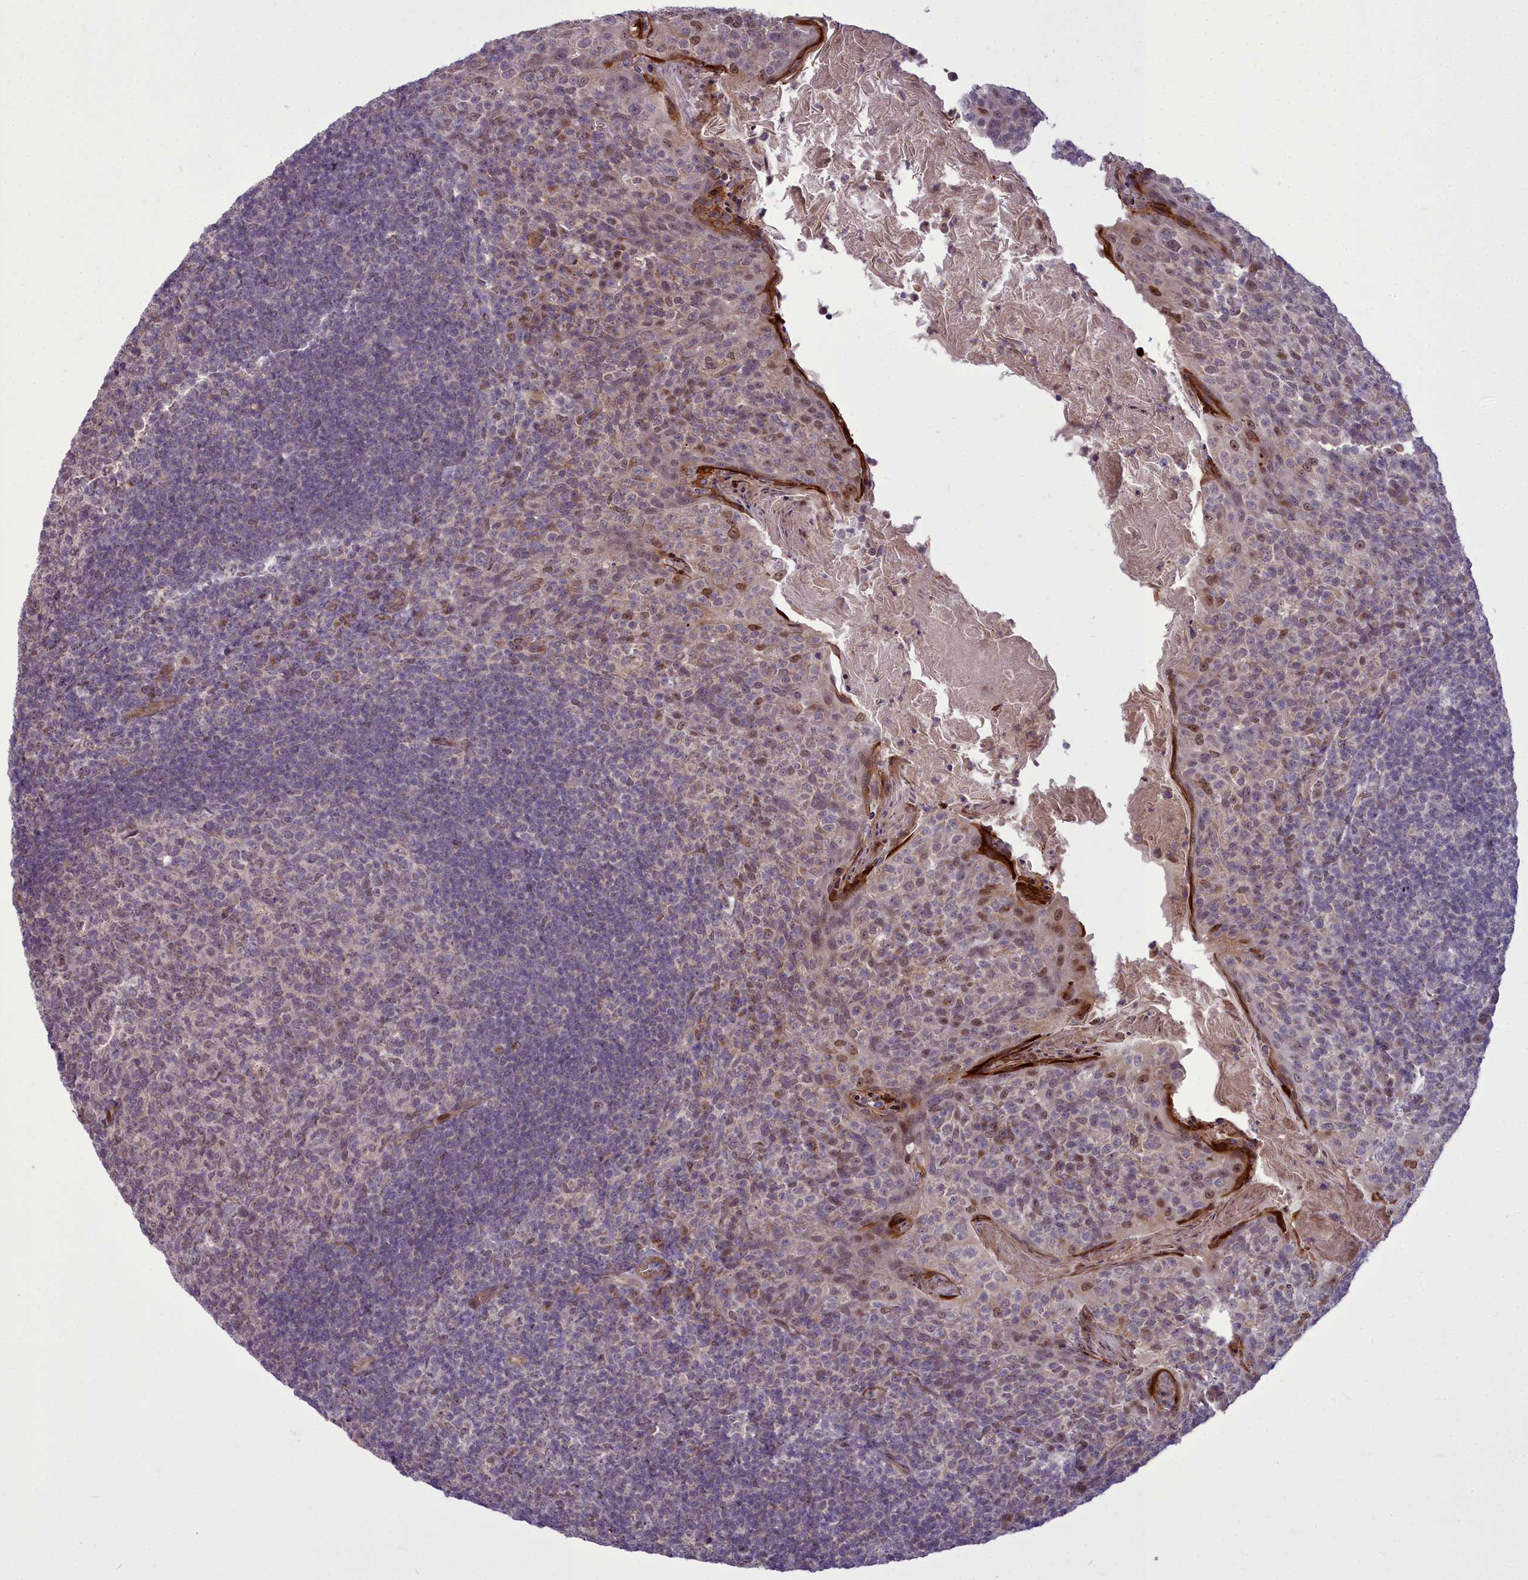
{"staining": {"intensity": "weak", "quantity": "25%-75%", "location": "nuclear"}, "tissue": "tonsil", "cell_type": "Germinal center cells", "image_type": "normal", "snomed": [{"axis": "morphology", "description": "Normal tissue, NOS"}, {"axis": "topography", "description": "Tonsil"}], "caption": "This photomicrograph demonstrates immunohistochemistry (IHC) staining of unremarkable human tonsil, with low weak nuclear positivity in about 25%-75% of germinal center cells.", "gene": "AP1M1", "patient": {"sex": "female", "age": 10}}